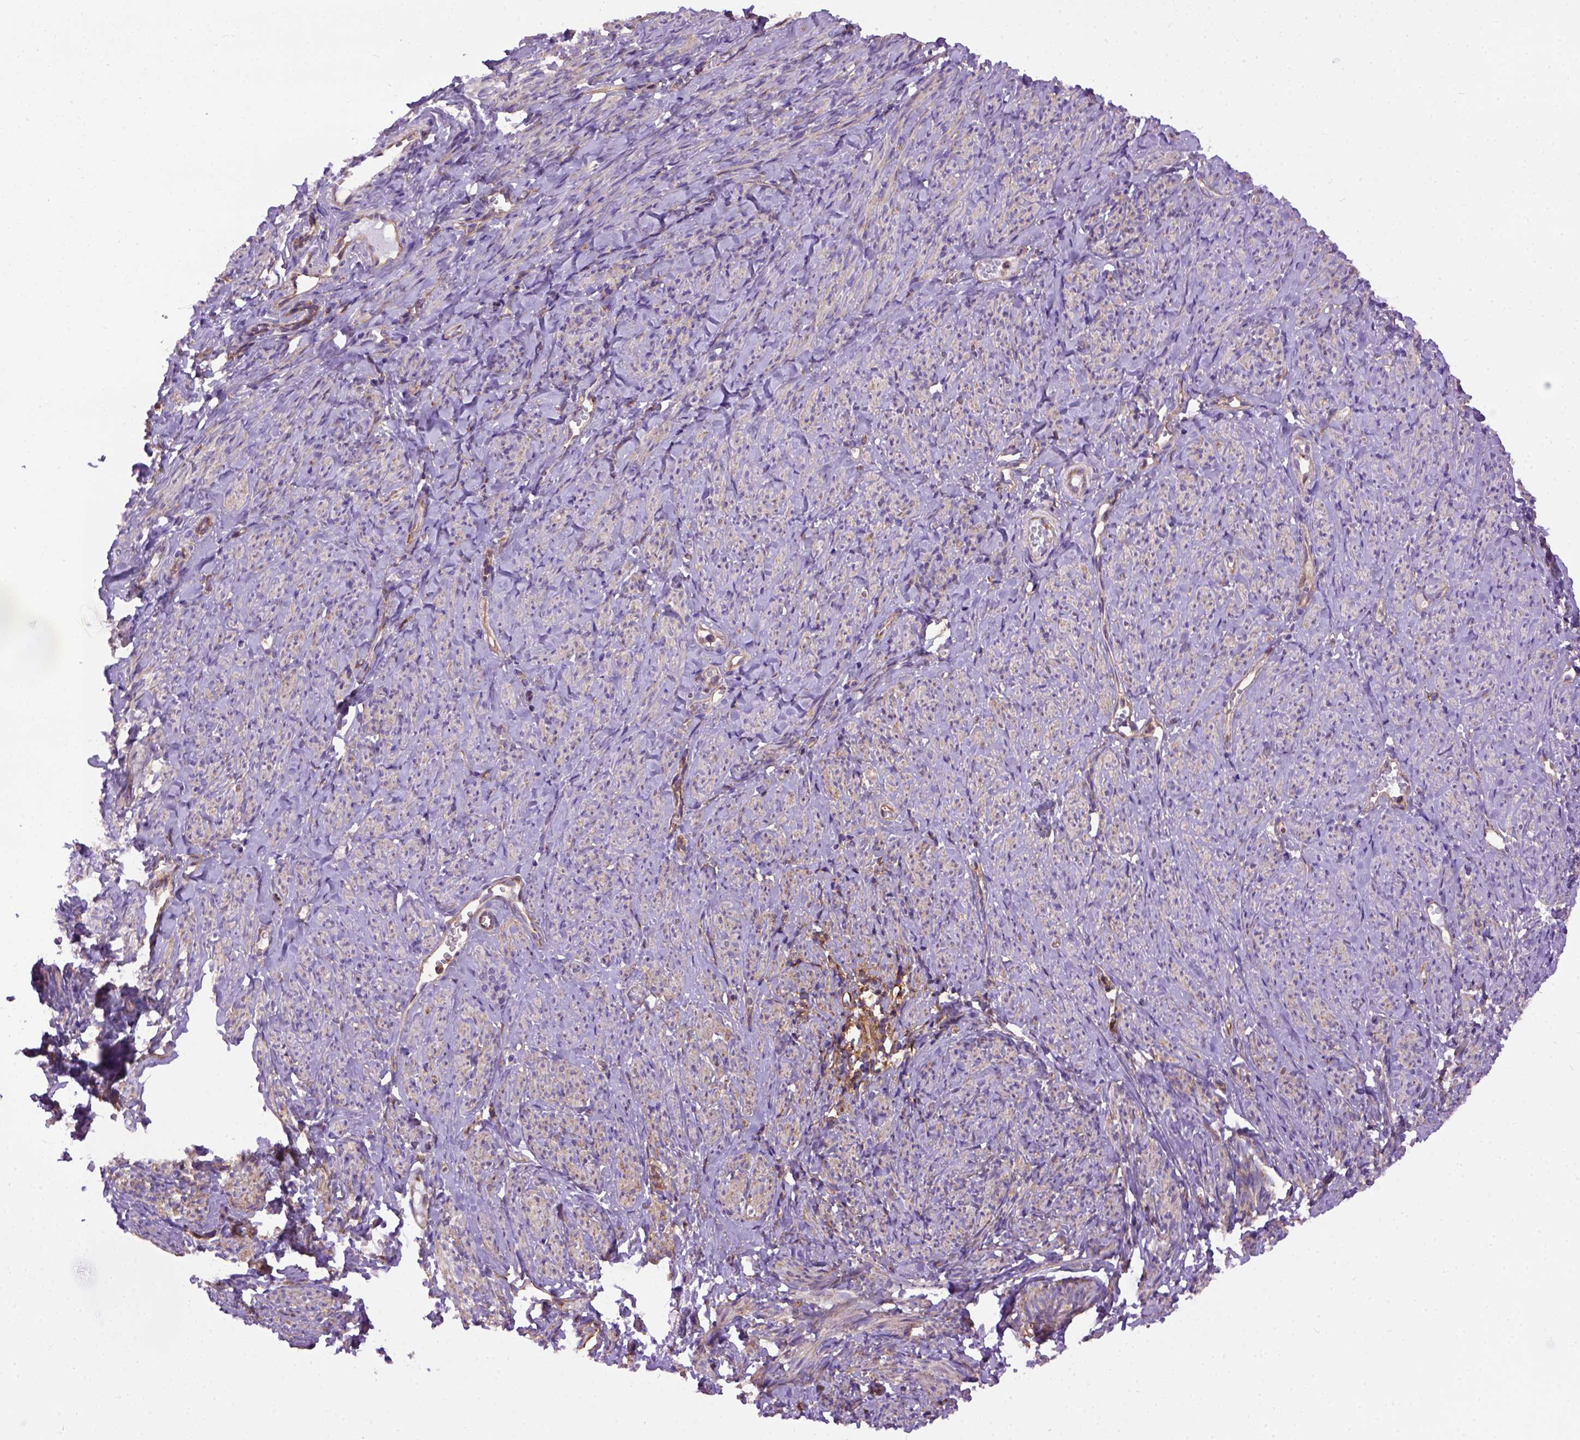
{"staining": {"intensity": "weak", "quantity": "<25%", "location": "cytoplasmic/membranous"}, "tissue": "smooth muscle", "cell_type": "Smooth muscle cells", "image_type": "normal", "snomed": [{"axis": "morphology", "description": "Normal tissue, NOS"}, {"axis": "topography", "description": "Smooth muscle"}], "caption": "Smooth muscle stained for a protein using immunohistochemistry (IHC) reveals no positivity smooth muscle cells.", "gene": "MVP", "patient": {"sex": "female", "age": 65}}